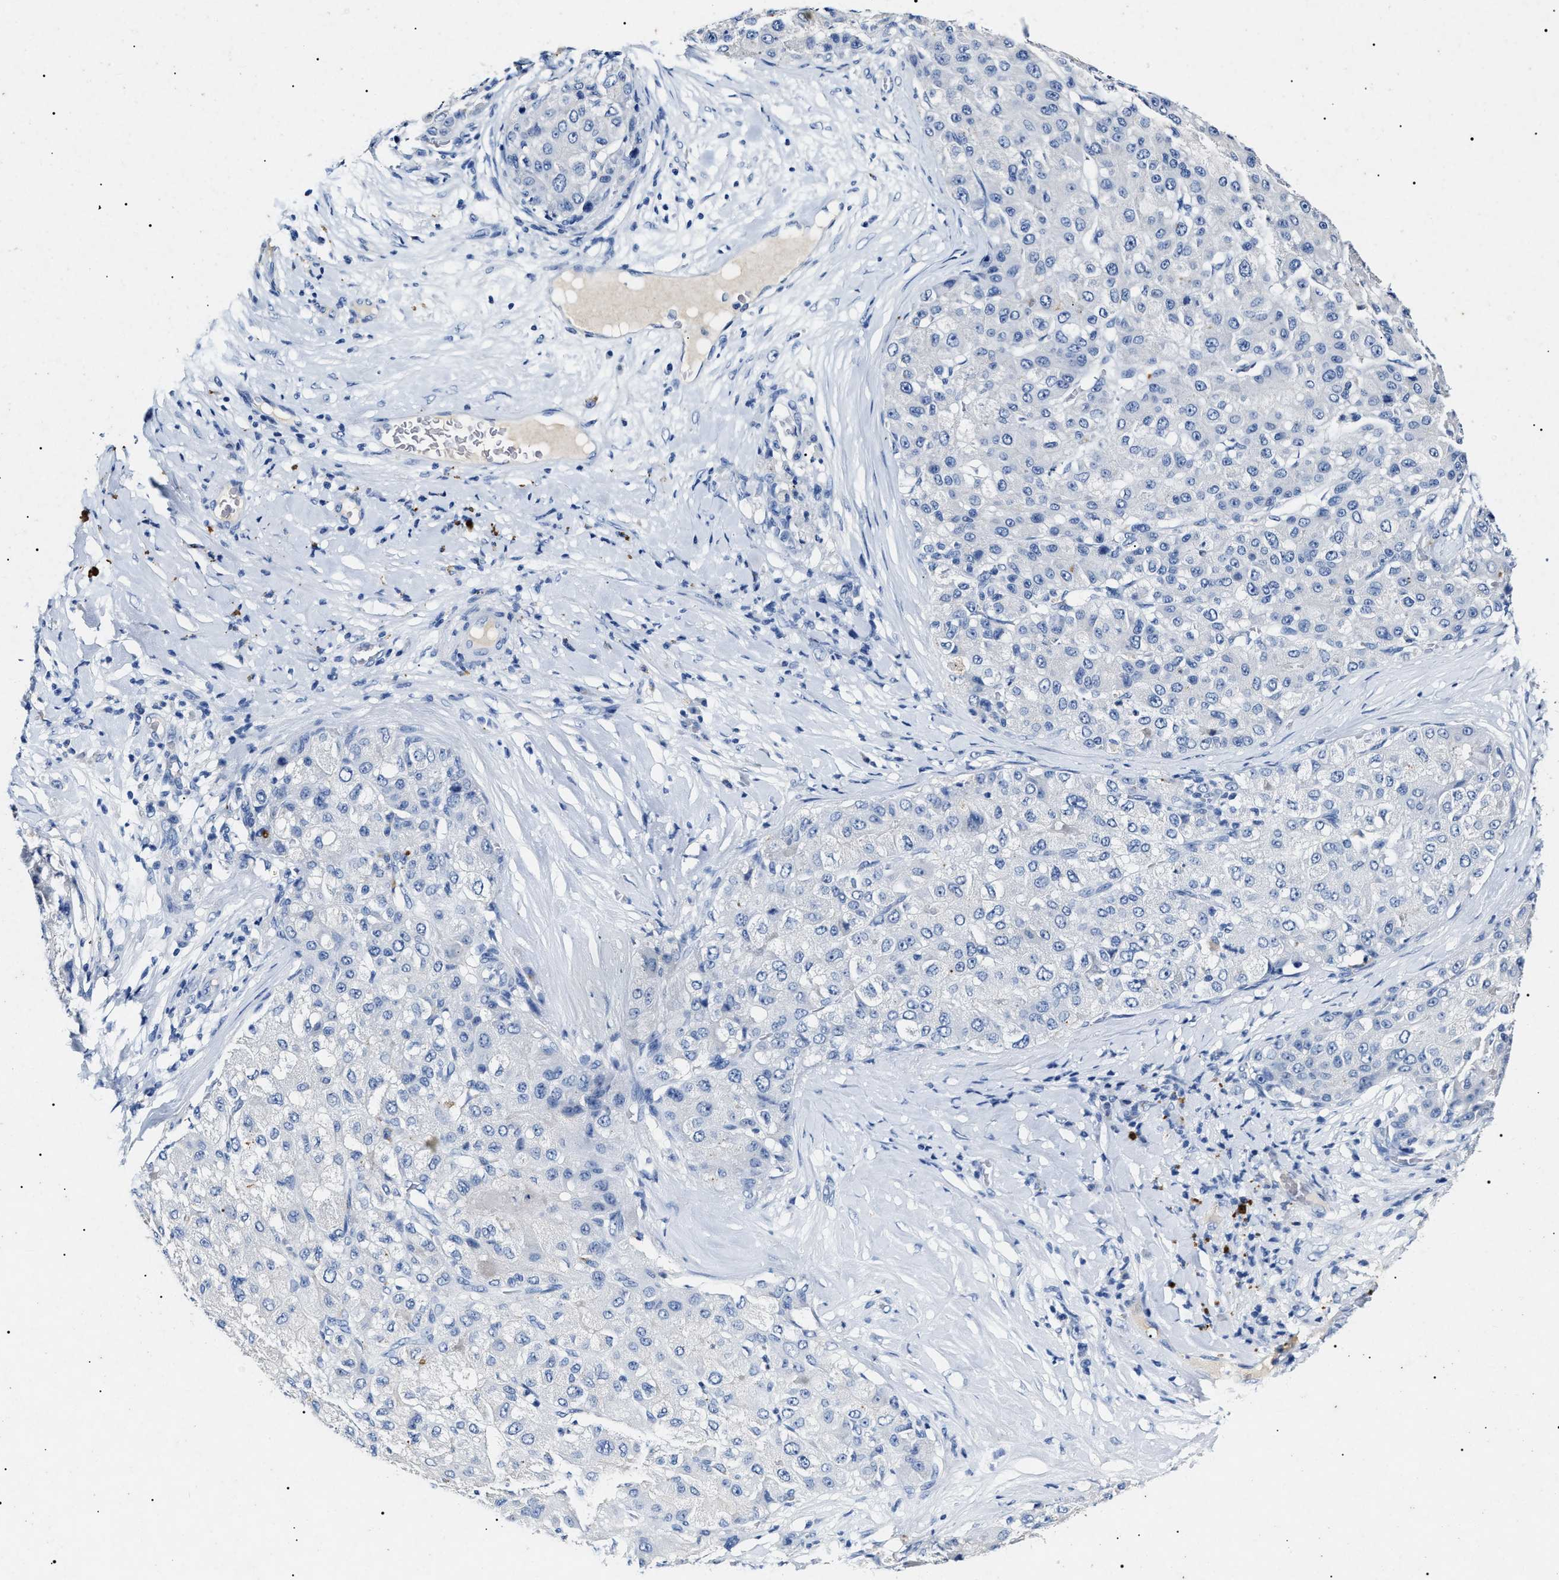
{"staining": {"intensity": "negative", "quantity": "none", "location": "none"}, "tissue": "liver cancer", "cell_type": "Tumor cells", "image_type": "cancer", "snomed": [{"axis": "morphology", "description": "Carcinoma, Hepatocellular, NOS"}, {"axis": "topography", "description": "Liver"}], "caption": "This photomicrograph is of hepatocellular carcinoma (liver) stained with immunohistochemistry to label a protein in brown with the nuclei are counter-stained blue. There is no positivity in tumor cells. The staining is performed using DAB brown chromogen with nuclei counter-stained in using hematoxylin.", "gene": "LRRC8E", "patient": {"sex": "male", "age": 80}}